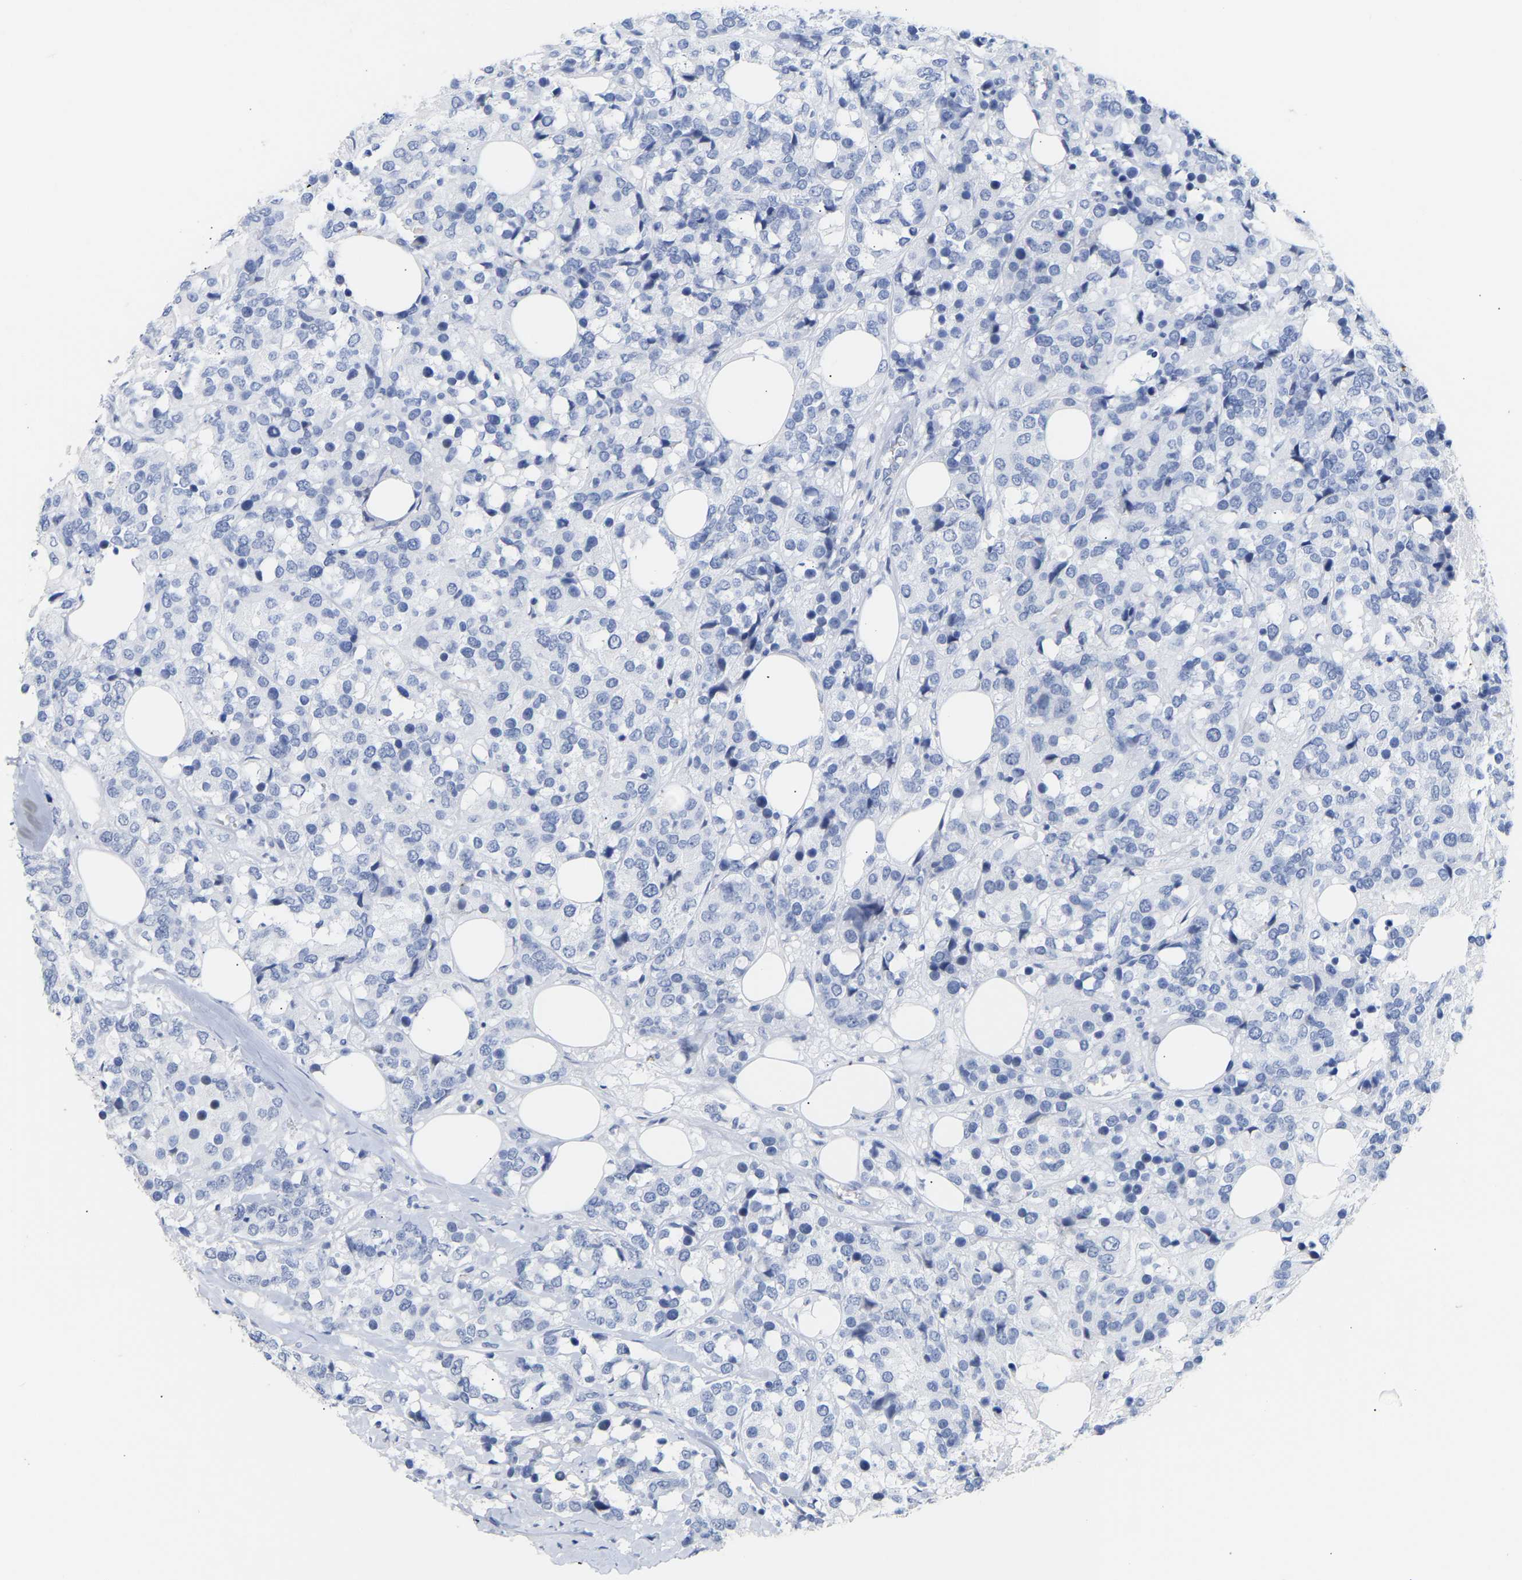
{"staining": {"intensity": "negative", "quantity": "none", "location": "none"}, "tissue": "breast cancer", "cell_type": "Tumor cells", "image_type": "cancer", "snomed": [{"axis": "morphology", "description": "Lobular carcinoma"}, {"axis": "topography", "description": "Breast"}], "caption": "DAB immunohistochemical staining of breast cancer reveals no significant positivity in tumor cells. (Immunohistochemistry (ihc), brightfield microscopy, high magnification).", "gene": "AMPH", "patient": {"sex": "female", "age": 59}}